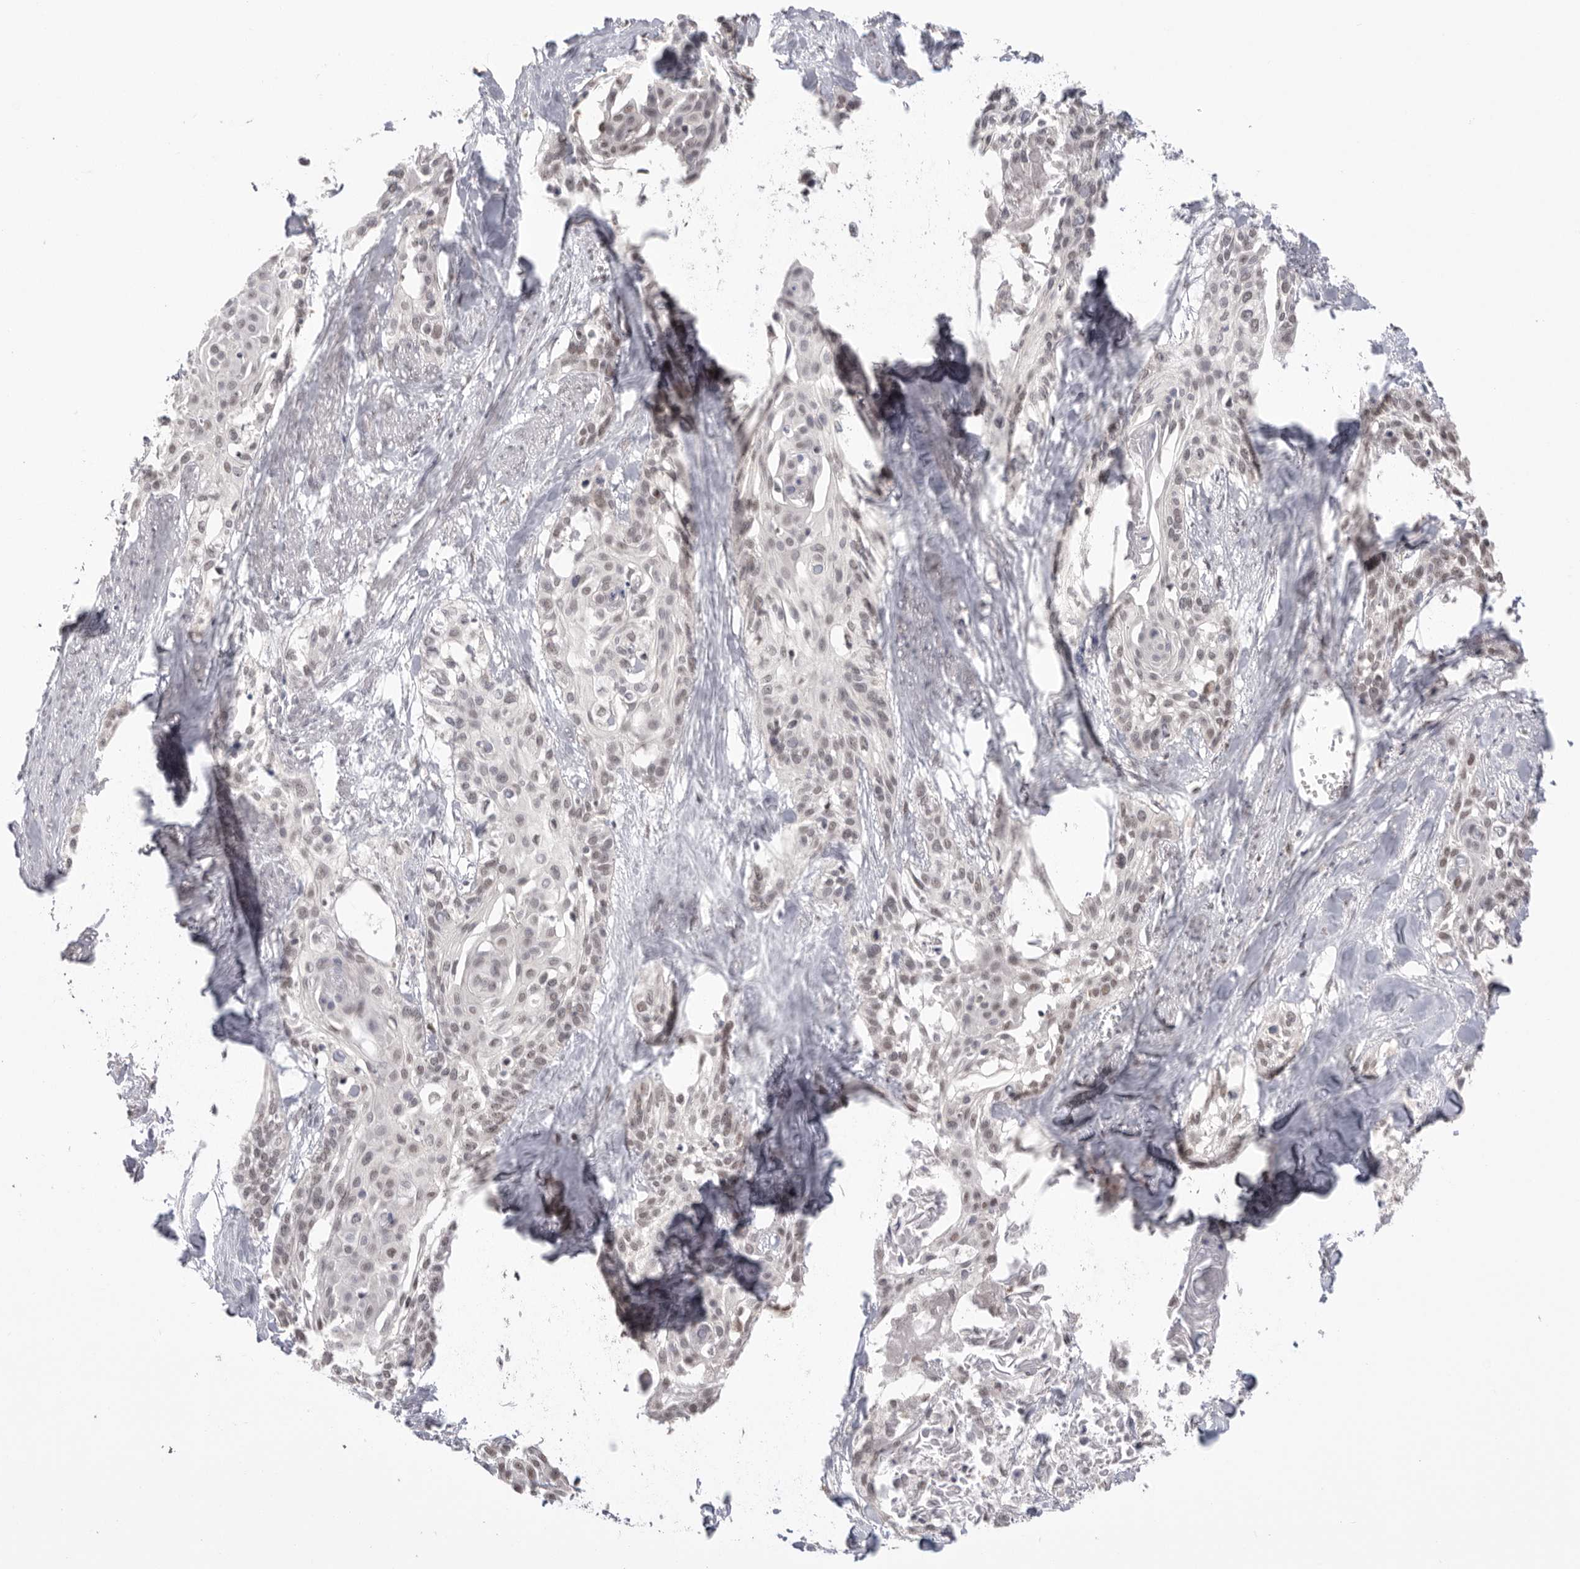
{"staining": {"intensity": "weak", "quantity": "25%-75%", "location": "nuclear"}, "tissue": "cervical cancer", "cell_type": "Tumor cells", "image_type": "cancer", "snomed": [{"axis": "morphology", "description": "Squamous cell carcinoma, NOS"}, {"axis": "topography", "description": "Cervix"}], "caption": "Immunohistochemistry of human cervical cancer shows low levels of weak nuclear expression in about 25%-75% of tumor cells.", "gene": "BCLAF3", "patient": {"sex": "female", "age": 57}}